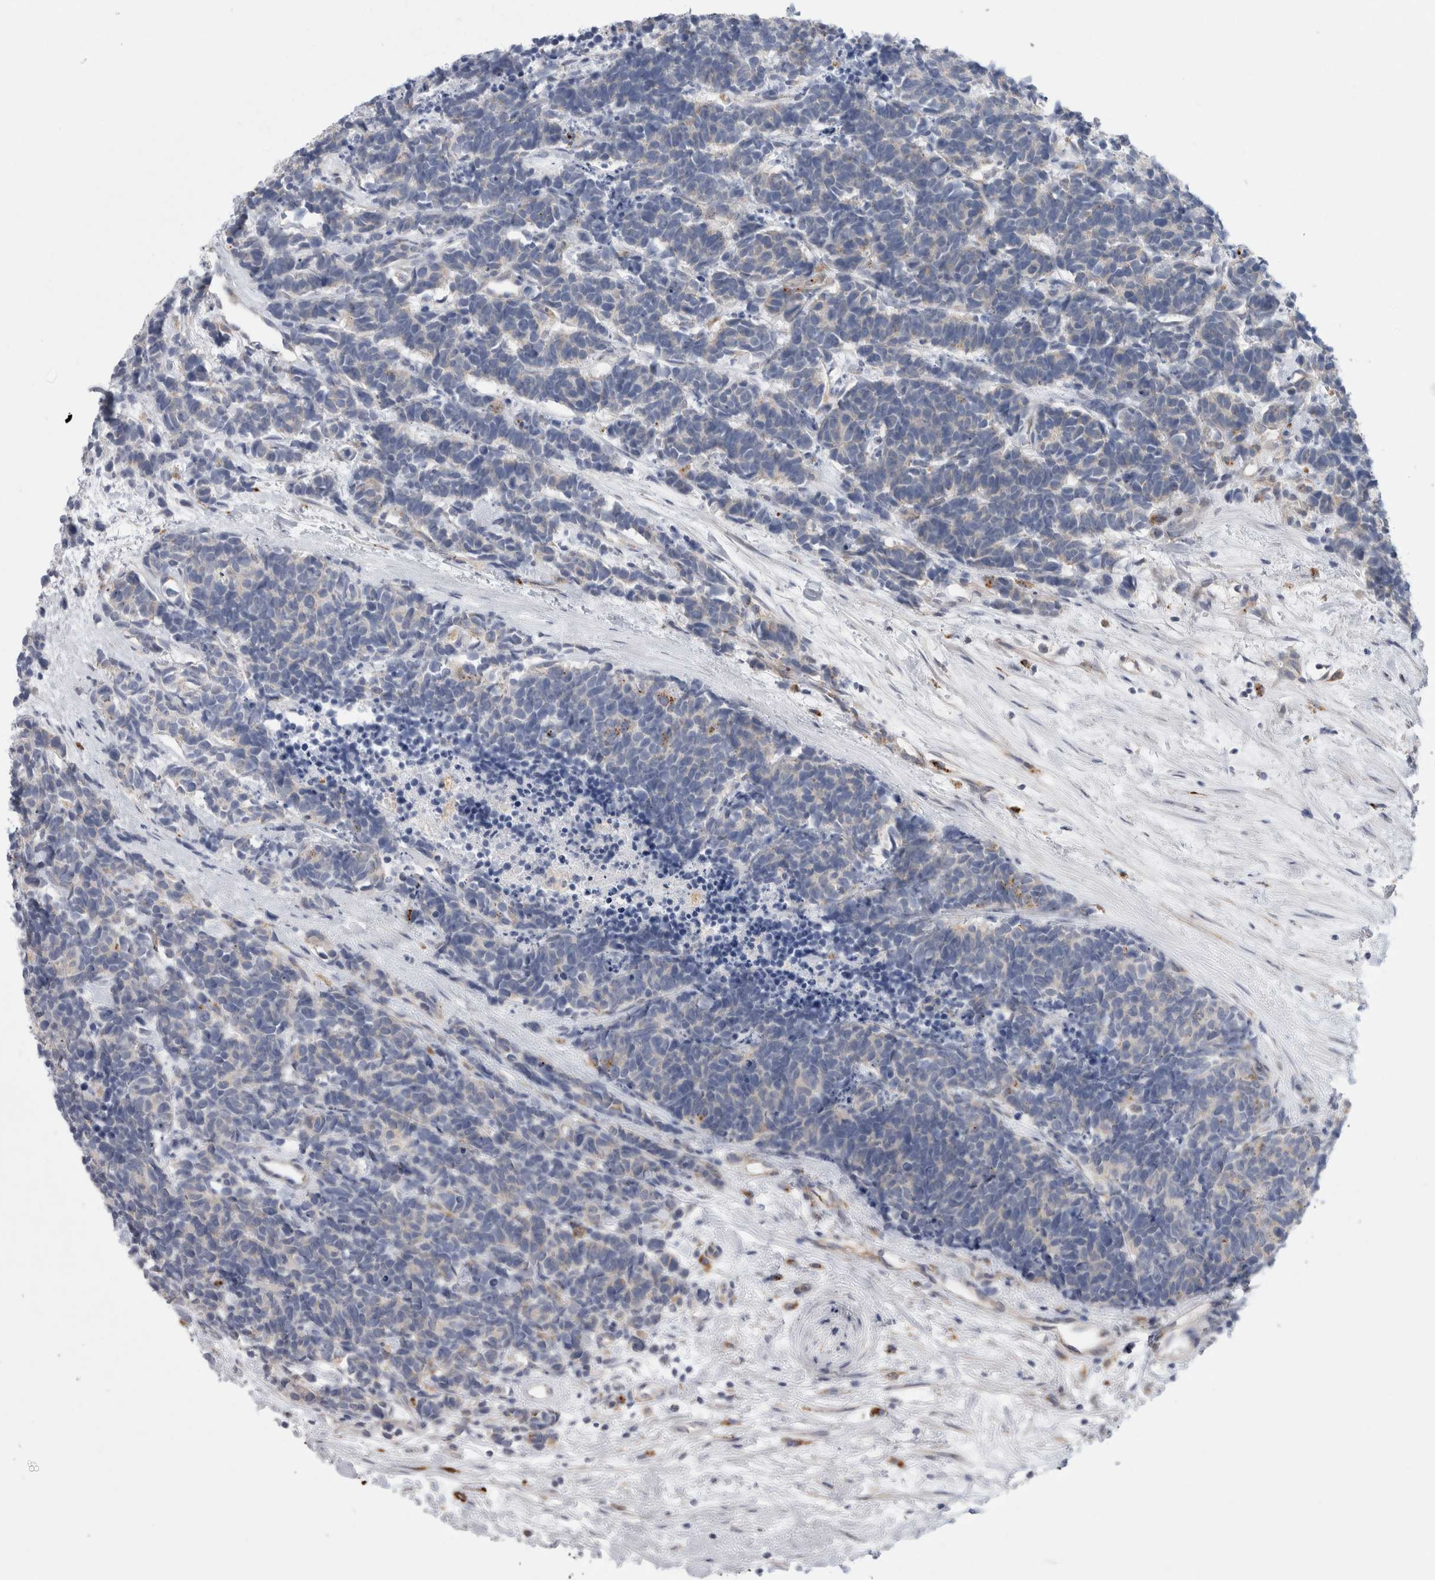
{"staining": {"intensity": "negative", "quantity": "none", "location": "none"}, "tissue": "carcinoid", "cell_type": "Tumor cells", "image_type": "cancer", "snomed": [{"axis": "morphology", "description": "Carcinoma, NOS"}, {"axis": "morphology", "description": "Carcinoid, malignant, NOS"}, {"axis": "topography", "description": "Urinary bladder"}], "caption": "This image is of carcinoid stained with IHC to label a protein in brown with the nuclei are counter-stained blue. There is no staining in tumor cells.", "gene": "GAA", "patient": {"sex": "male", "age": 57}}